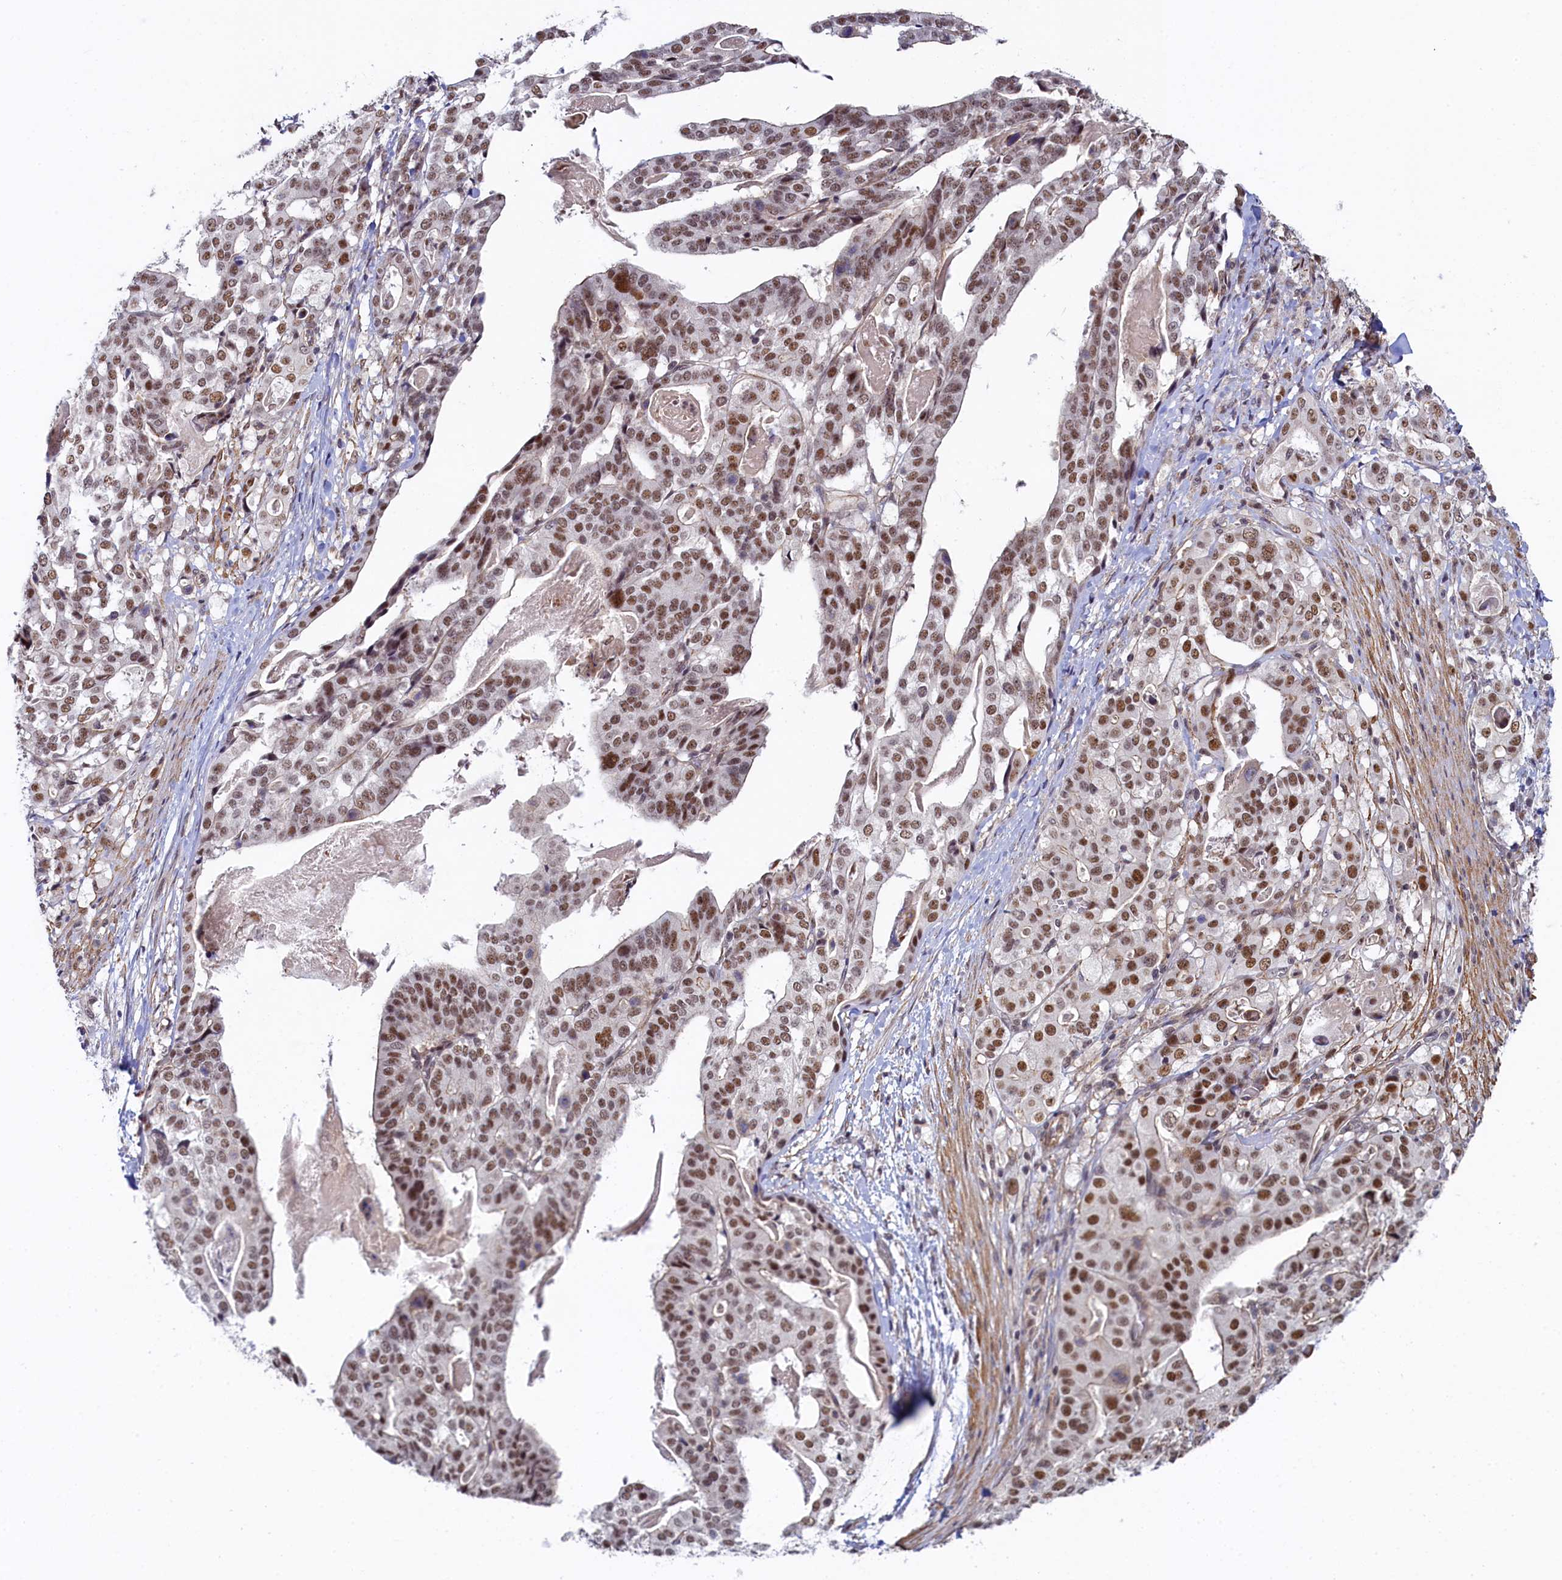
{"staining": {"intensity": "moderate", "quantity": ">75%", "location": "nuclear"}, "tissue": "stomach cancer", "cell_type": "Tumor cells", "image_type": "cancer", "snomed": [{"axis": "morphology", "description": "Adenocarcinoma, NOS"}, {"axis": "topography", "description": "Stomach"}], "caption": "Stomach cancer (adenocarcinoma) stained with DAB (3,3'-diaminobenzidine) immunohistochemistry (IHC) displays medium levels of moderate nuclear staining in approximately >75% of tumor cells.", "gene": "INTS14", "patient": {"sex": "male", "age": 48}}